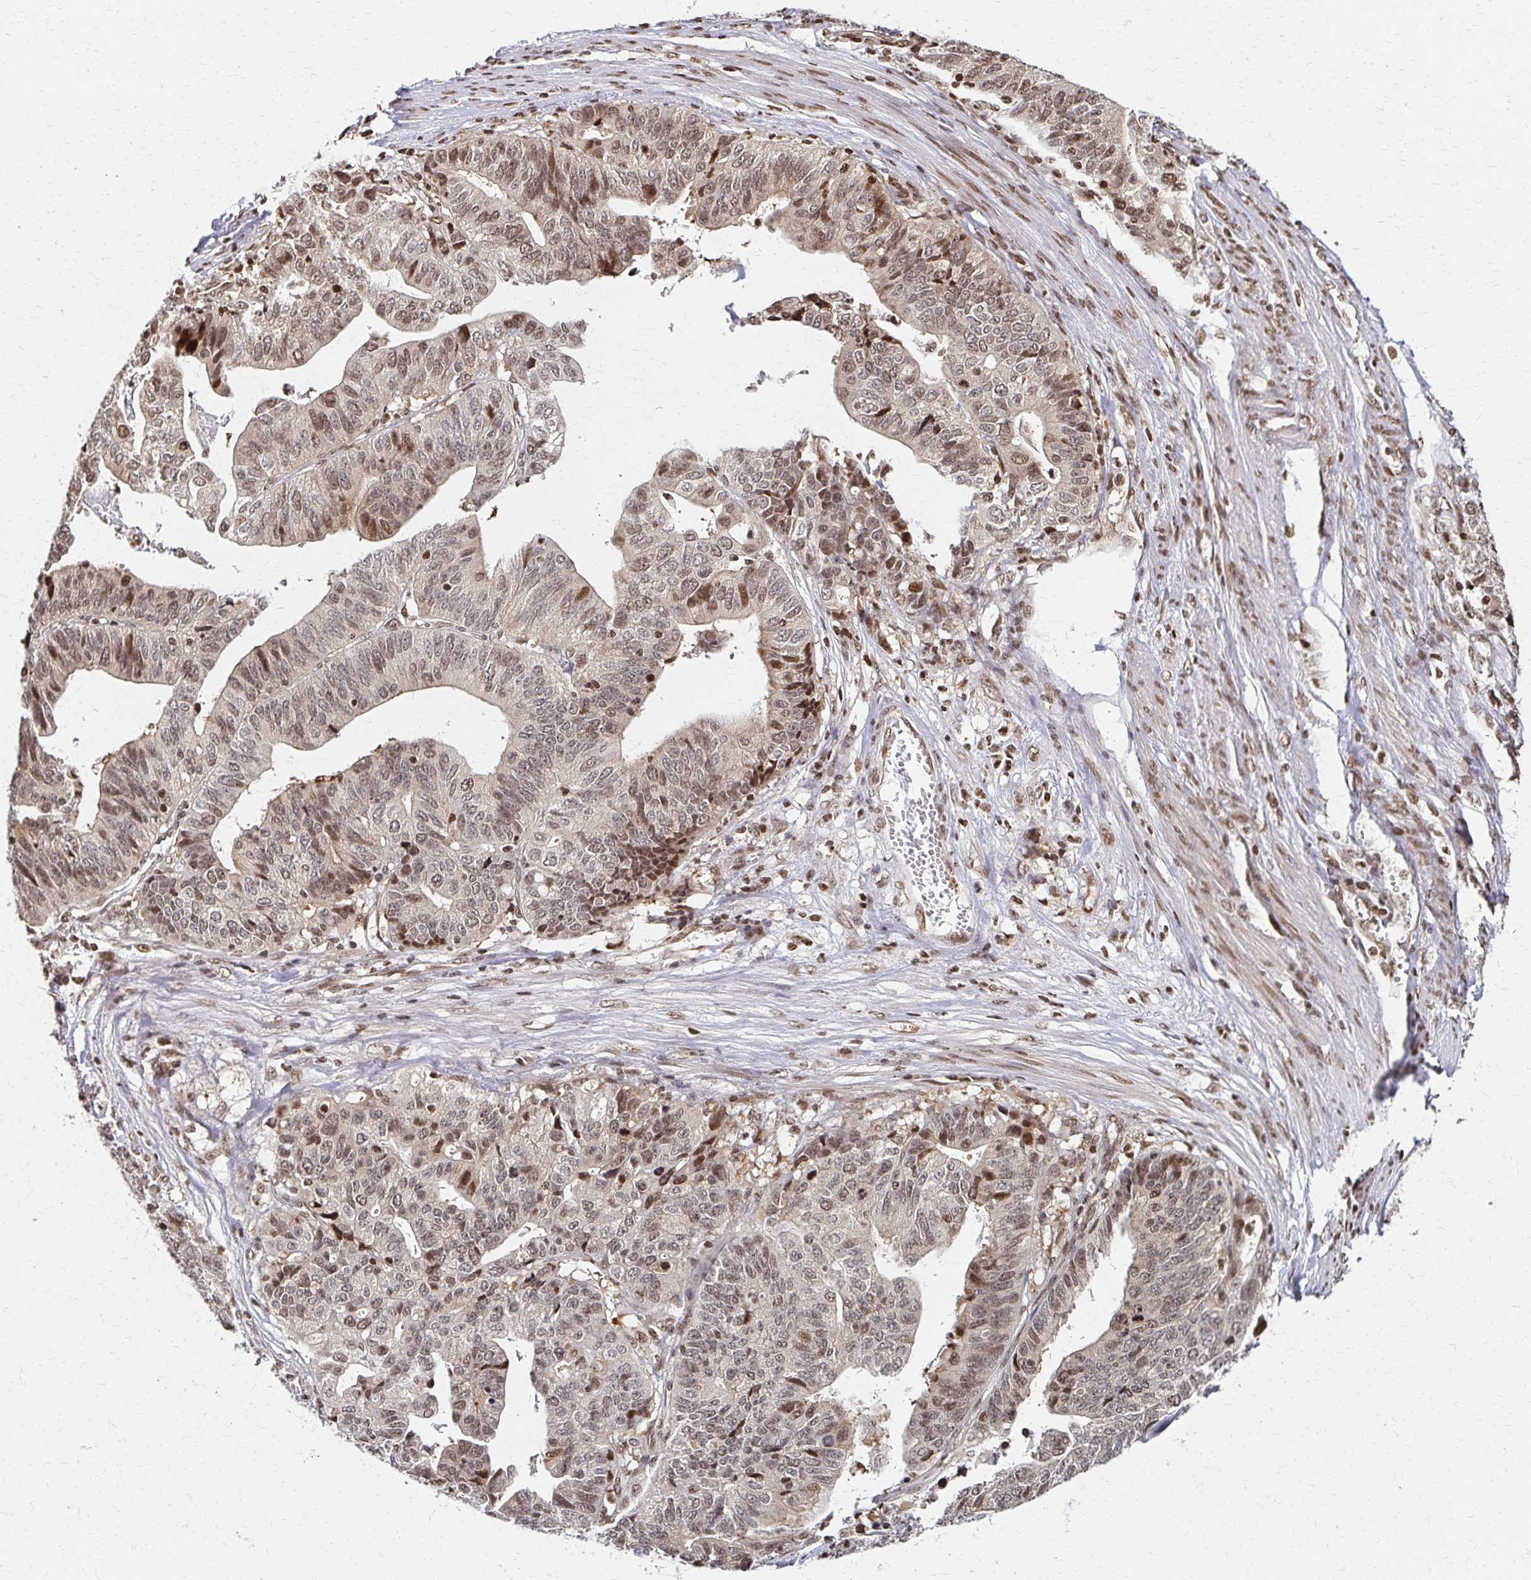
{"staining": {"intensity": "moderate", "quantity": "25%-75%", "location": "nuclear"}, "tissue": "stomach cancer", "cell_type": "Tumor cells", "image_type": "cancer", "snomed": [{"axis": "morphology", "description": "Adenocarcinoma, NOS"}, {"axis": "topography", "description": "Stomach, upper"}], "caption": "Adenocarcinoma (stomach) was stained to show a protein in brown. There is medium levels of moderate nuclear staining in about 25%-75% of tumor cells.", "gene": "PSMD7", "patient": {"sex": "female", "age": 67}}